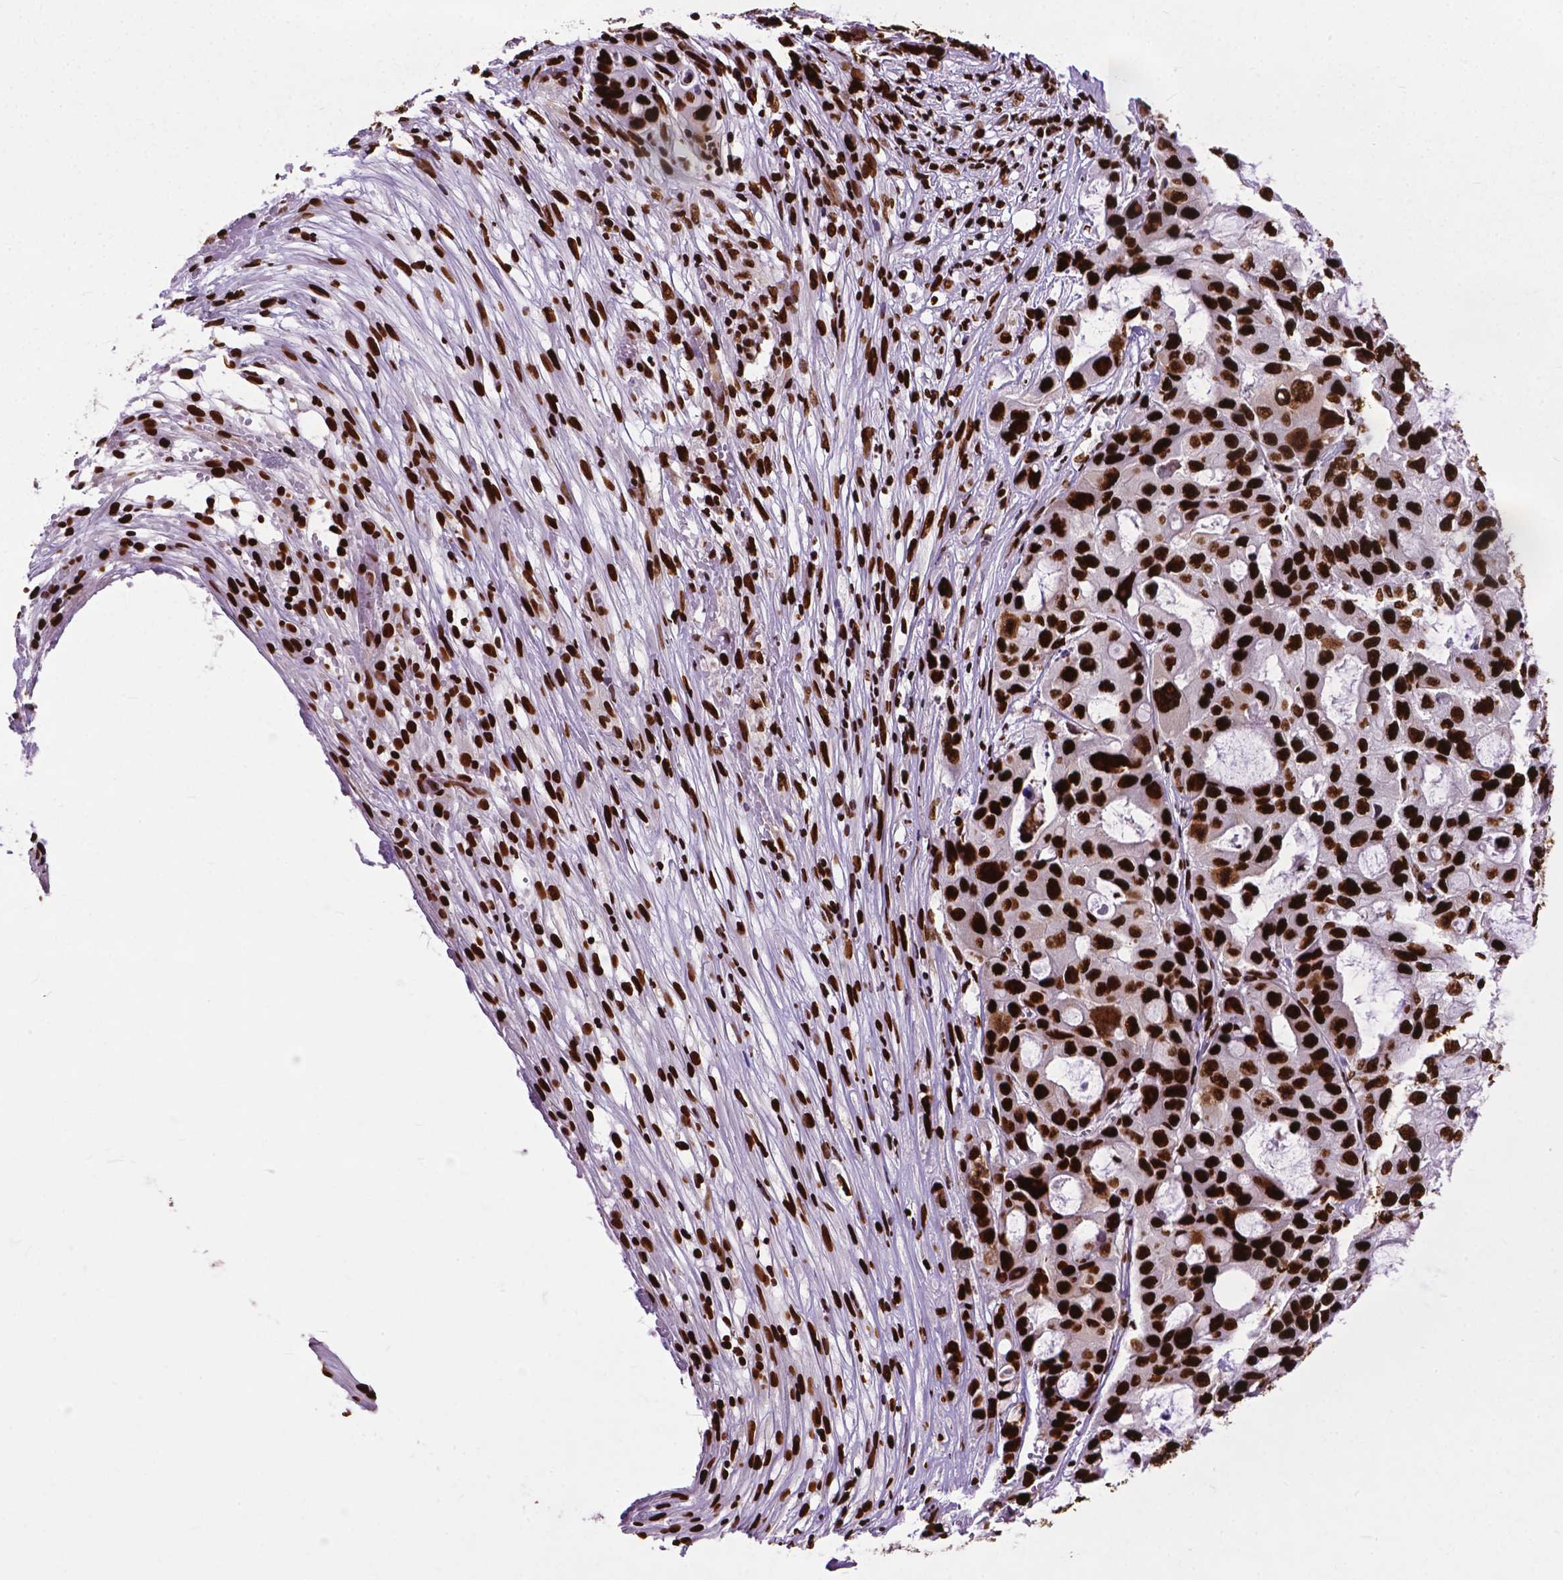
{"staining": {"intensity": "strong", "quantity": ">75%", "location": "nuclear"}, "tissue": "ovarian cancer", "cell_type": "Tumor cells", "image_type": "cancer", "snomed": [{"axis": "morphology", "description": "Cystadenocarcinoma, serous, NOS"}, {"axis": "topography", "description": "Ovary"}], "caption": "An immunohistochemistry (IHC) photomicrograph of tumor tissue is shown. Protein staining in brown shows strong nuclear positivity in serous cystadenocarcinoma (ovarian) within tumor cells. (DAB (3,3'-diaminobenzidine) = brown stain, brightfield microscopy at high magnification).", "gene": "SMIM5", "patient": {"sex": "female", "age": 56}}